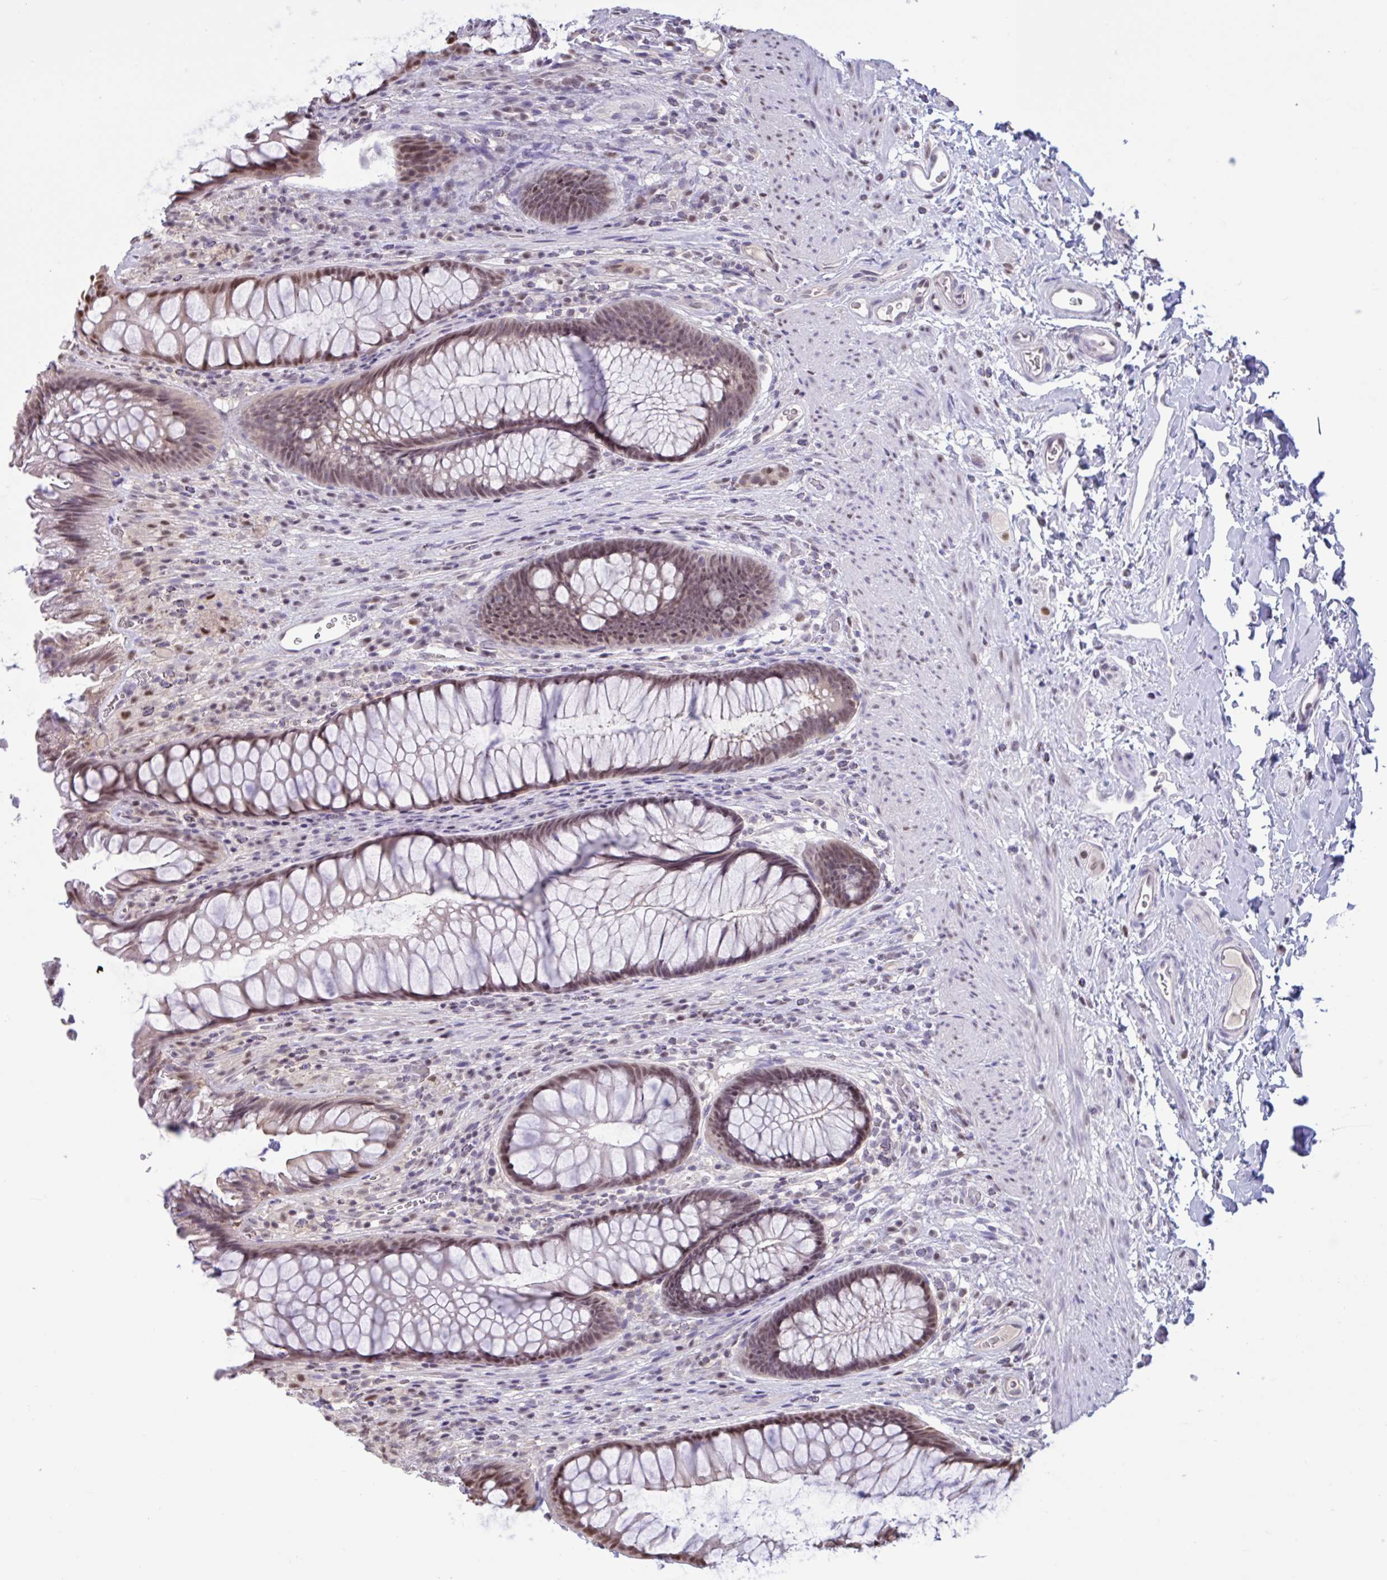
{"staining": {"intensity": "moderate", "quantity": "25%-75%", "location": "nuclear"}, "tissue": "rectum", "cell_type": "Glandular cells", "image_type": "normal", "snomed": [{"axis": "morphology", "description": "Normal tissue, NOS"}, {"axis": "topography", "description": "Rectum"}], "caption": "IHC staining of normal rectum, which demonstrates medium levels of moderate nuclear expression in approximately 25%-75% of glandular cells indicating moderate nuclear protein staining. The staining was performed using DAB (3,3'-diaminobenzidine) (brown) for protein detection and nuclei were counterstained in hematoxylin (blue).", "gene": "RBL1", "patient": {"sex": "male", "age": 53}}